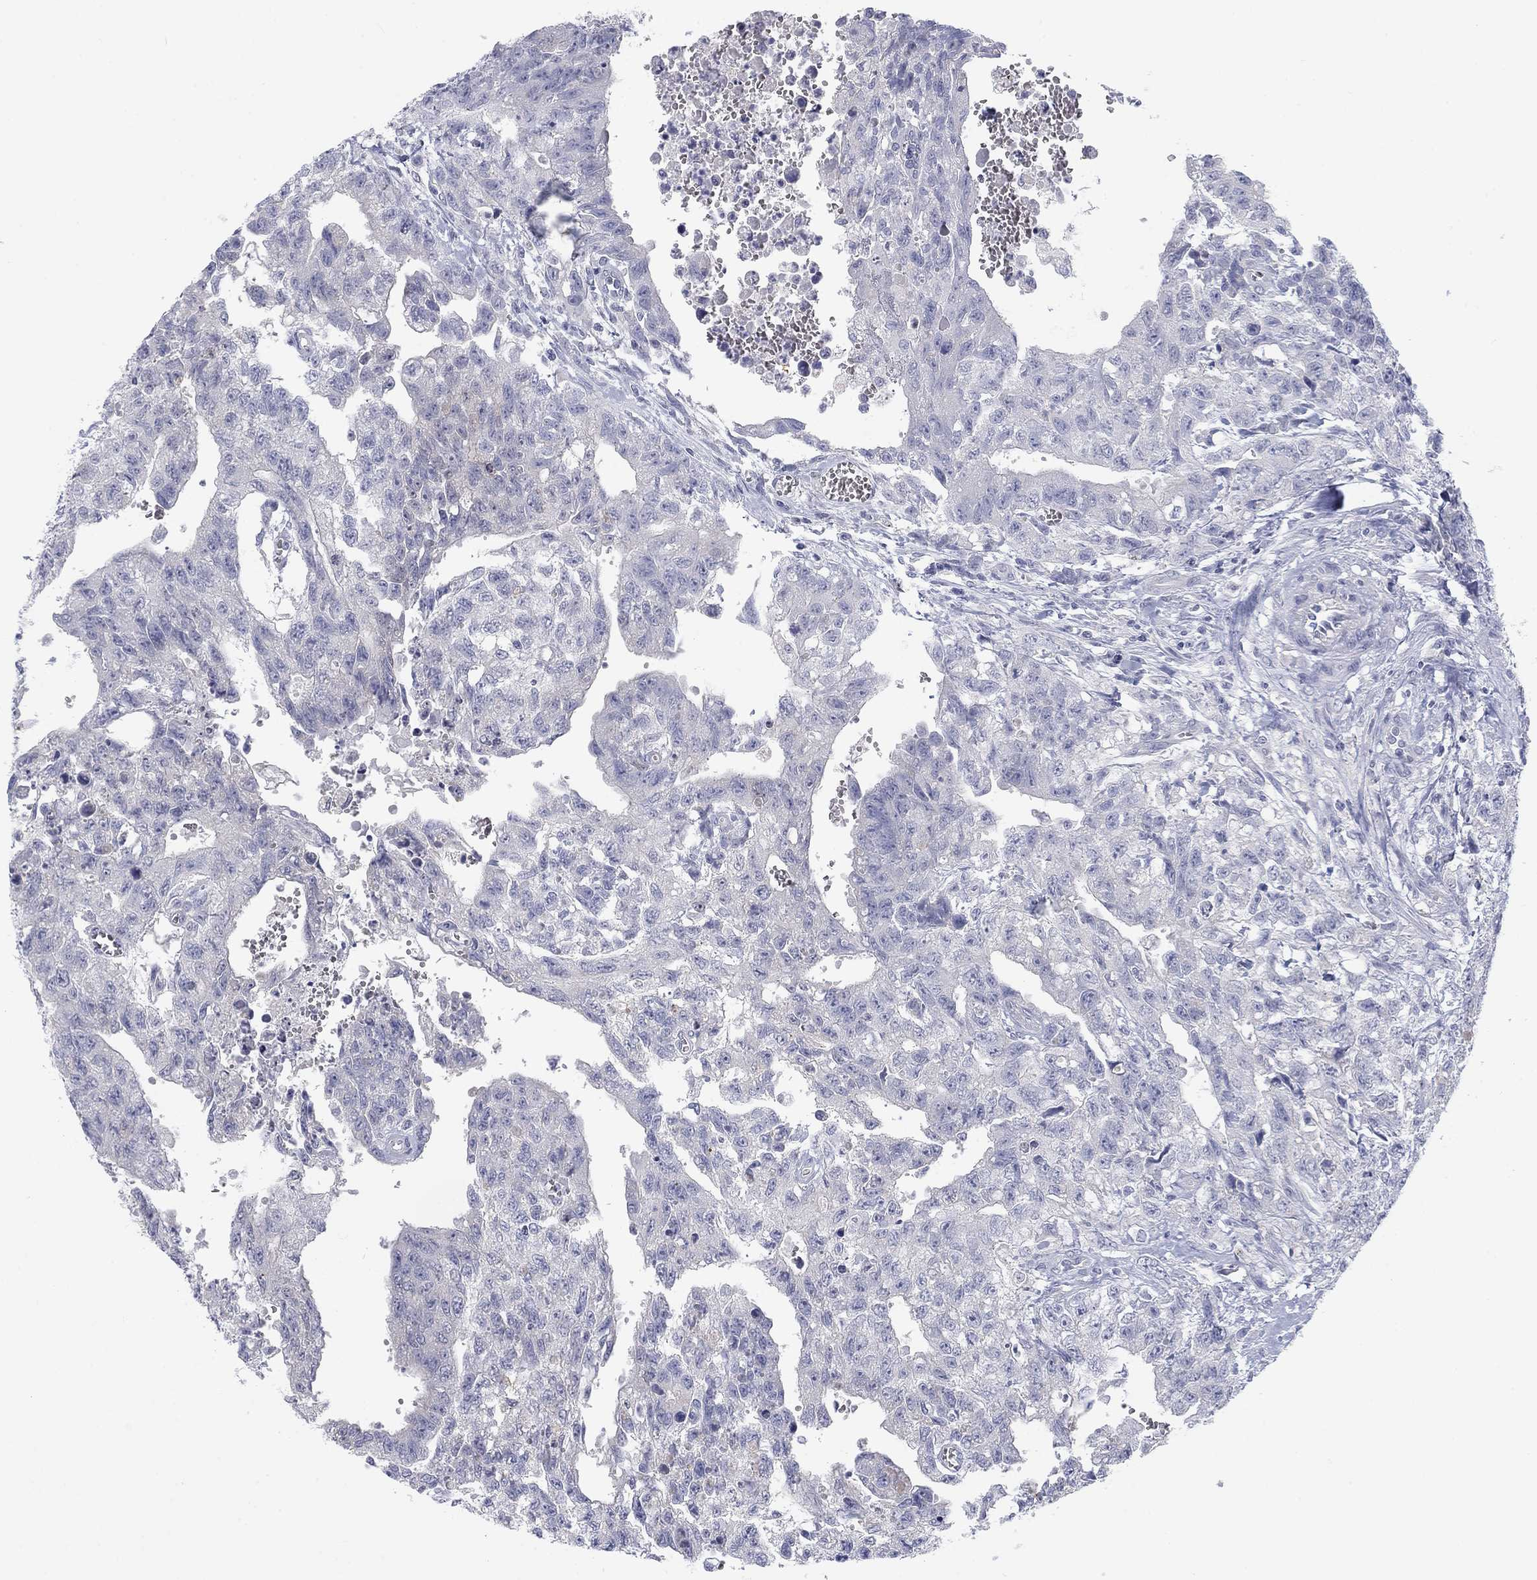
{"staining": {"intensity": "negative", "quantity": "none", "location": "none"}, "tissue": "testis cancer", "cell_type": "Tumor cells", "image_type": "cancer", "snomed": [{"axis": "morphology", "description": "Carcinoma, Embryonal, NOS"}, {"axis": "topography", "description": "Testis"}], "caption": "DAB (3,3'-diaminobenzidine) immunohistochemical staining of human testis cancer displays no significant staining in tumor cells. Nuclei are stained in blue.", "gene": "CALB1", "patient": {"sex": "male", "age": 24}}